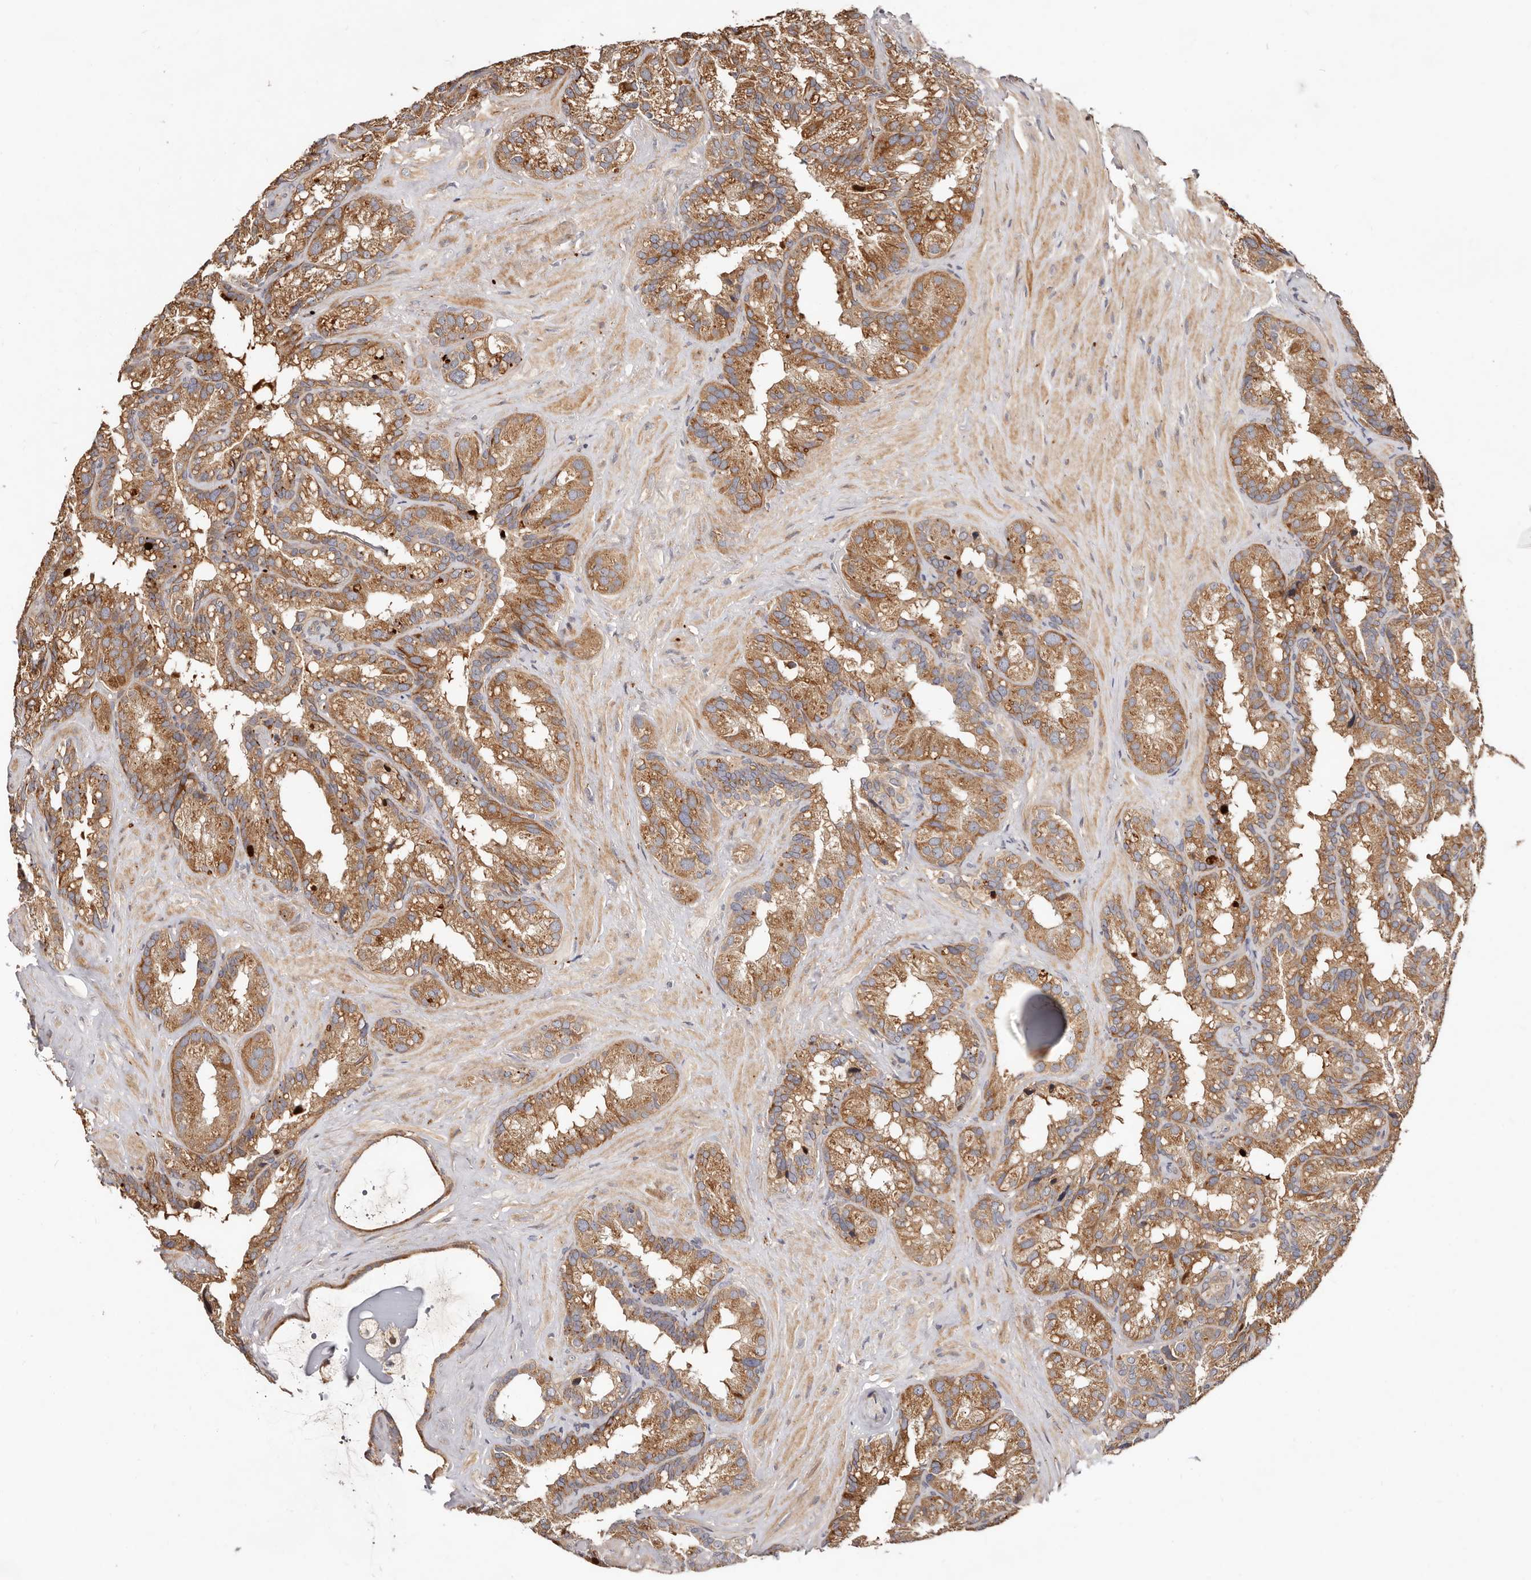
{"staining": {"intensity": "moderate", "quantity": ">75%", "location": "cytoplasmic/membranous"}, "tissue": "seminal vesicle", "cell_type": "Glandular cells", "image_type": "normal", "snomed": [{"axis": "morphology", "description": "Normal tissue, NOS"}, {"axis": "topography", "description": "Prostate"}, {"axis": "topography", "description": "Seminal veicle"}], "caption": "This histopathology image demonstrates immunohistochemistry (IHC) staining of unremarkable seminal vesicle, with medium moderate cytoplasmic/membranous positivity in about >75% of glandular cells.", "gene": "USP33", "patient": {"sex": "male", "age": 68}}